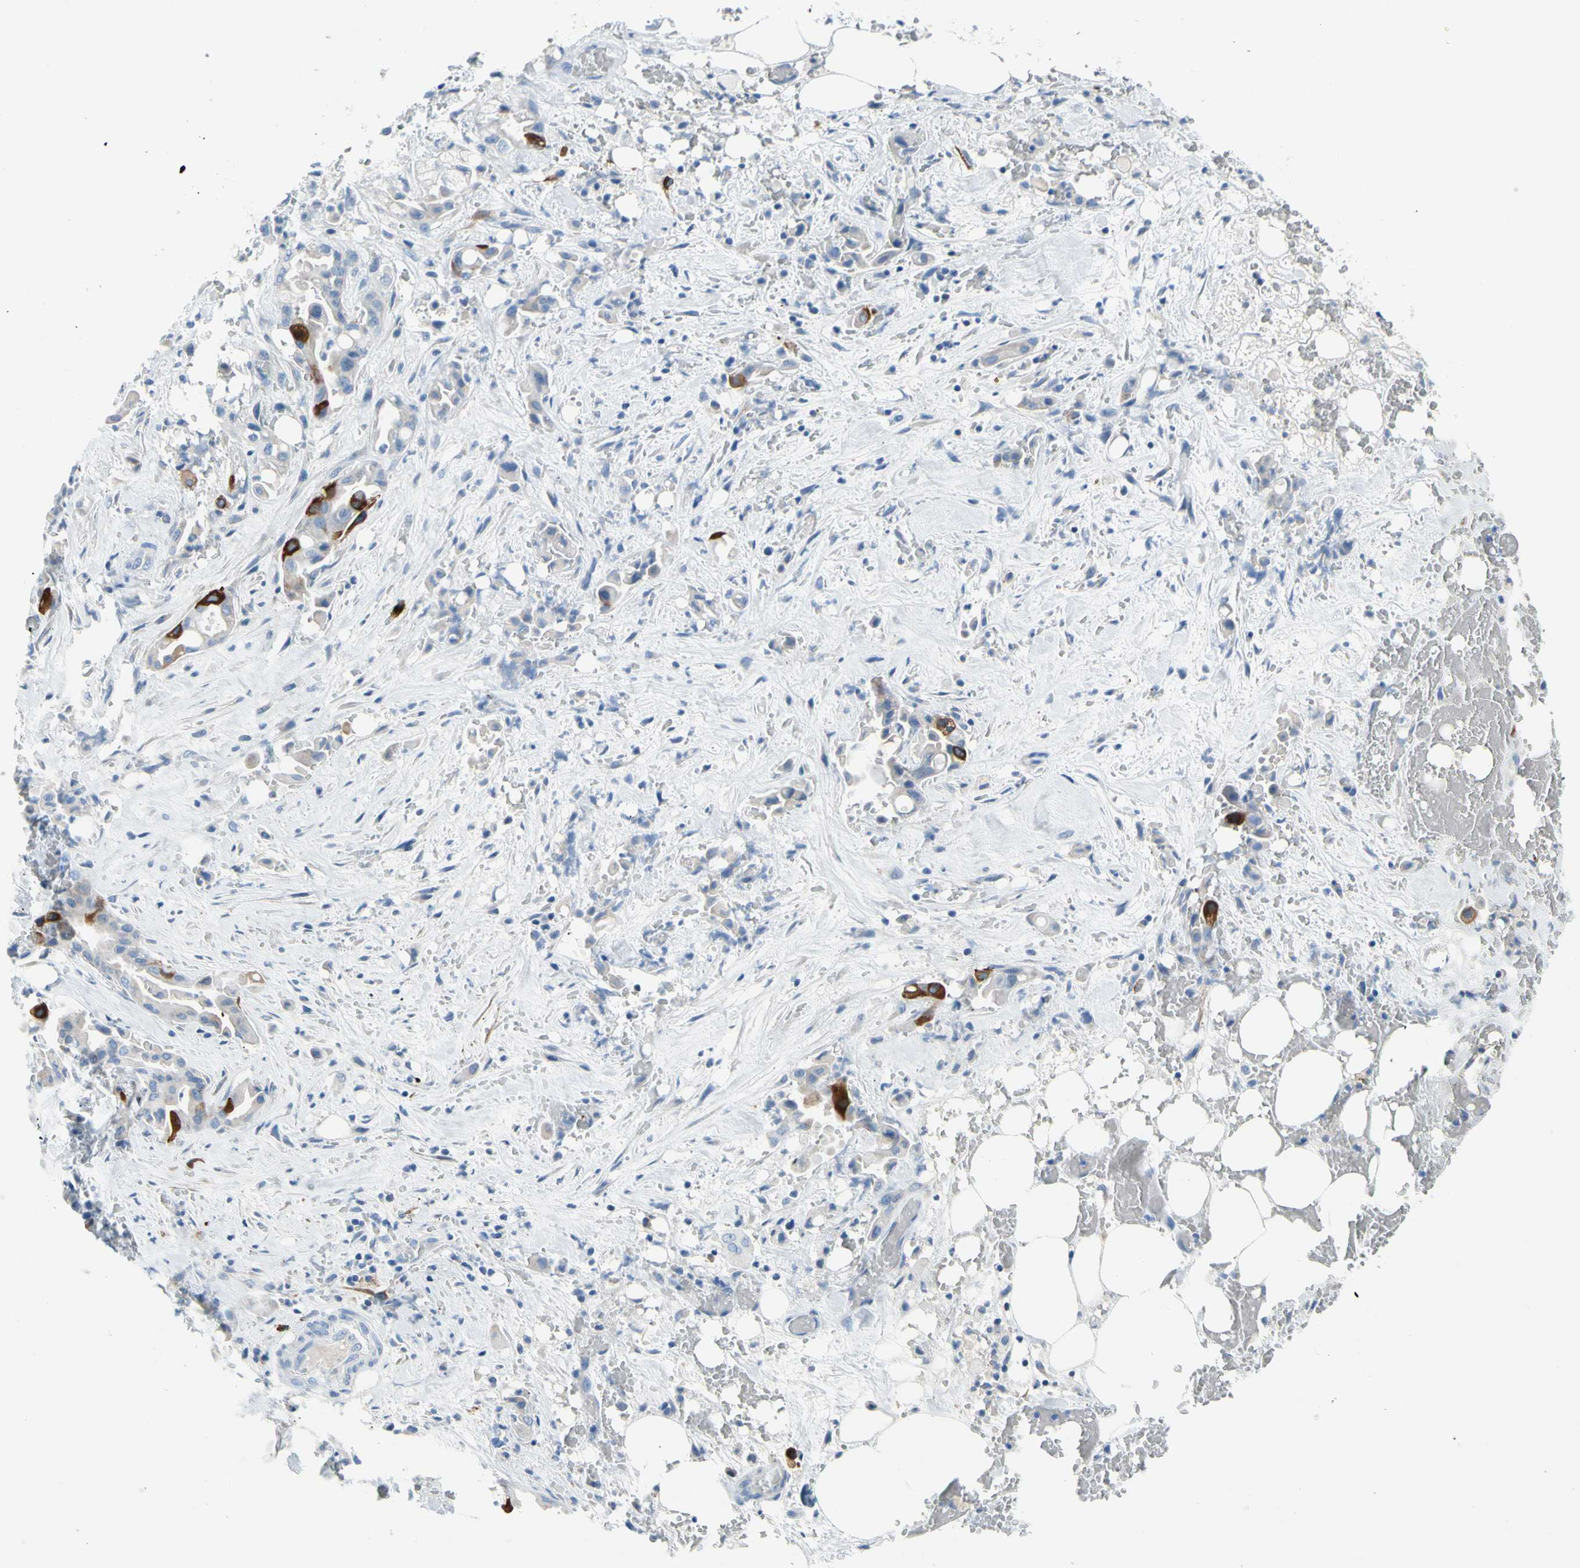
{"staining": {"intensity": "moderate", "quantity": "<25%", "location": "cytoplasmic/membranous"}, "tissue": "liver cancer", "cell_type": "Tumor cells", "image_type": "cancer", "snomed": [{"axis": "morphology", "description": "Cholangiocarcinoma"}, {"axis": "topography", "description": "Liver"}], "caption": "High-magnification brightfield microscopy of liver cholangiocarcinoma stained with DAB (brown) and counterstained with hematoxylin (blue). tumor cells exhibit moderate cytoplasmic/membranous staining is appreciated in about<25% of cells.", "gene": "TACC3", "patient": {"sex": "female", "age": 68}}